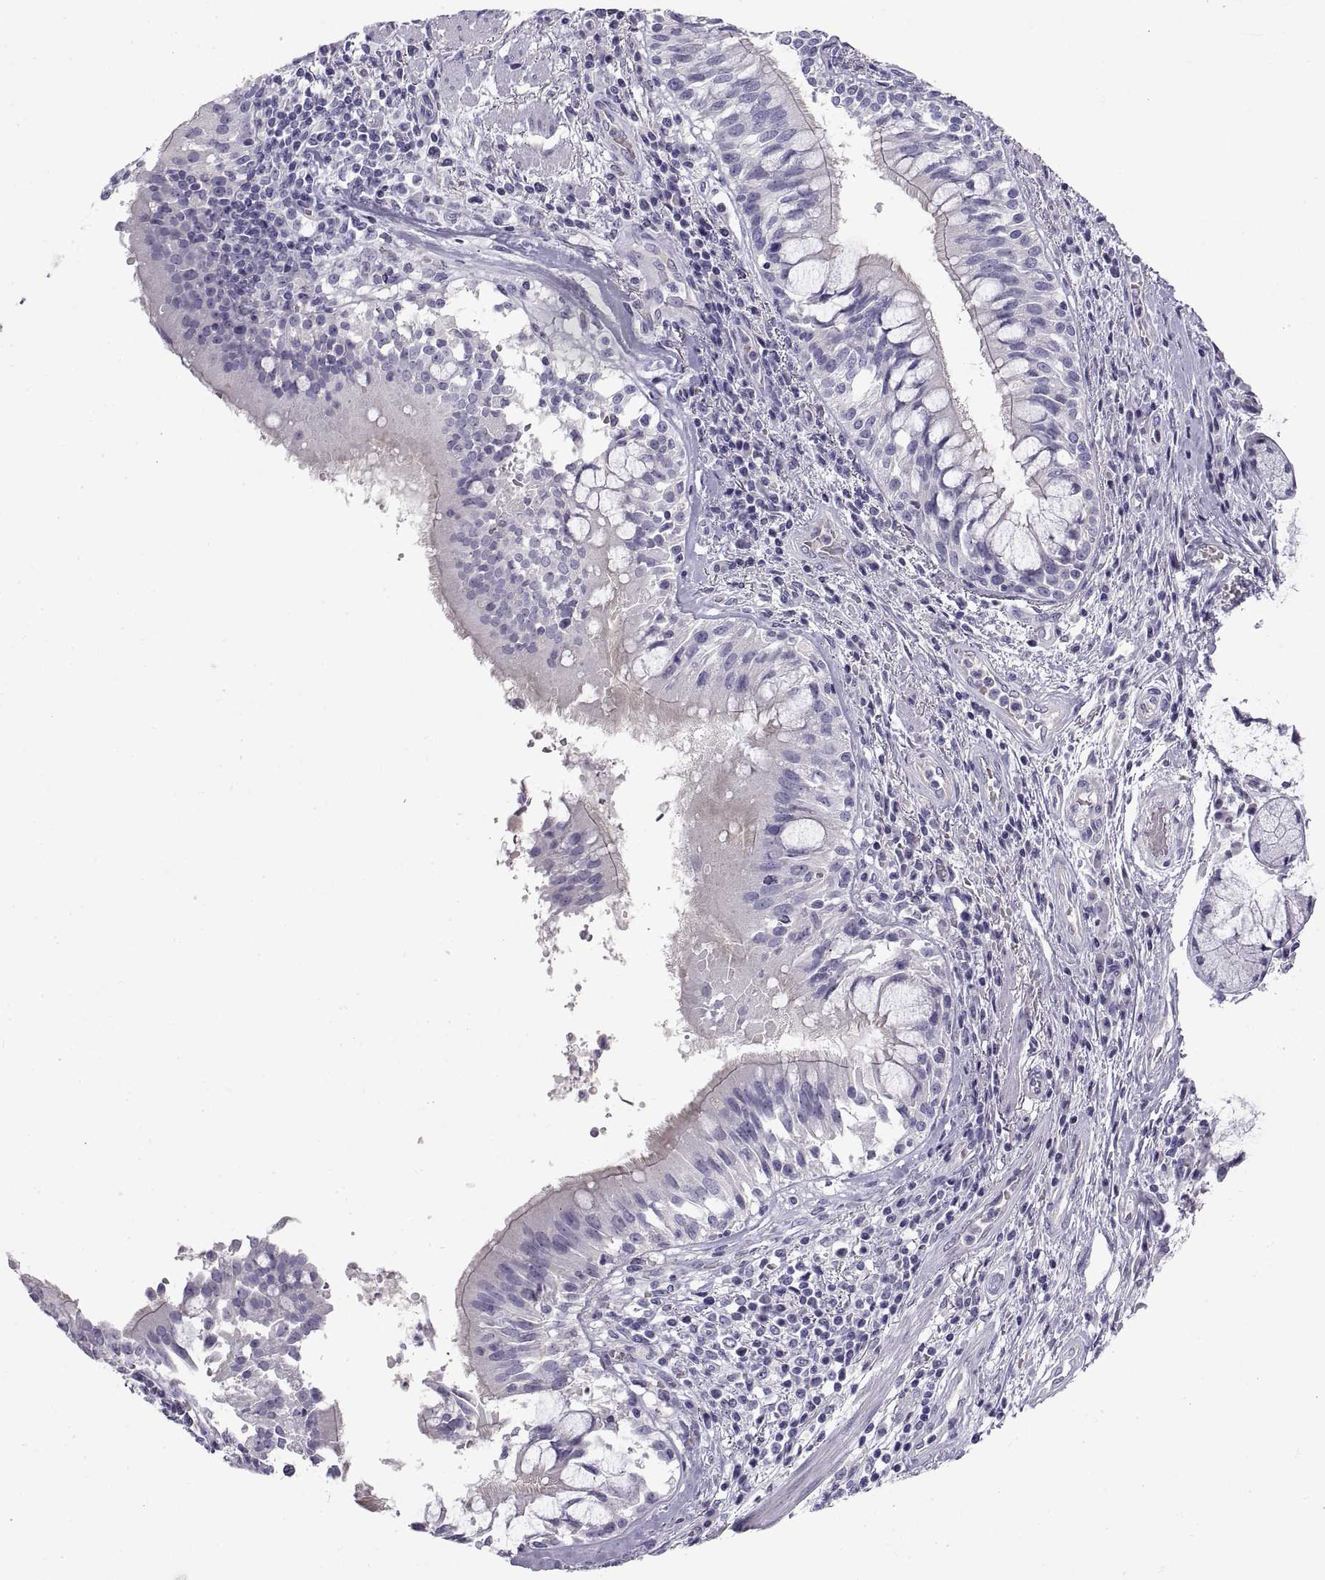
{"staining": {"intensity": "negative", "quantity": "none", "location": "none"}, "tissue": "lung cancer", "cell_type": "Tumor cells", "image_type": "cancer", "snomed": [{"axis": "morphology", "description": "Normal tissue, NOS"}, {"axis": "morphology", "description": "Squamous cell carcinoma, NOS"}, {"axis": "topography", "description": "Bronchus"}, {"axis": "topography", "description": "Lung"}], "caption": "Immunohistochemistry (IHC) of lung cancer shows no staining in tumor cells. Brightfield microscopy of immunohistochemistry (IHC) stained with DAB (3,3'-diaminobenzidine) (brown) and hematoxylin (blue), captured at high magnification.", "gene": "CRYBB3", "patient": {"sex": "male", "age": 64}}